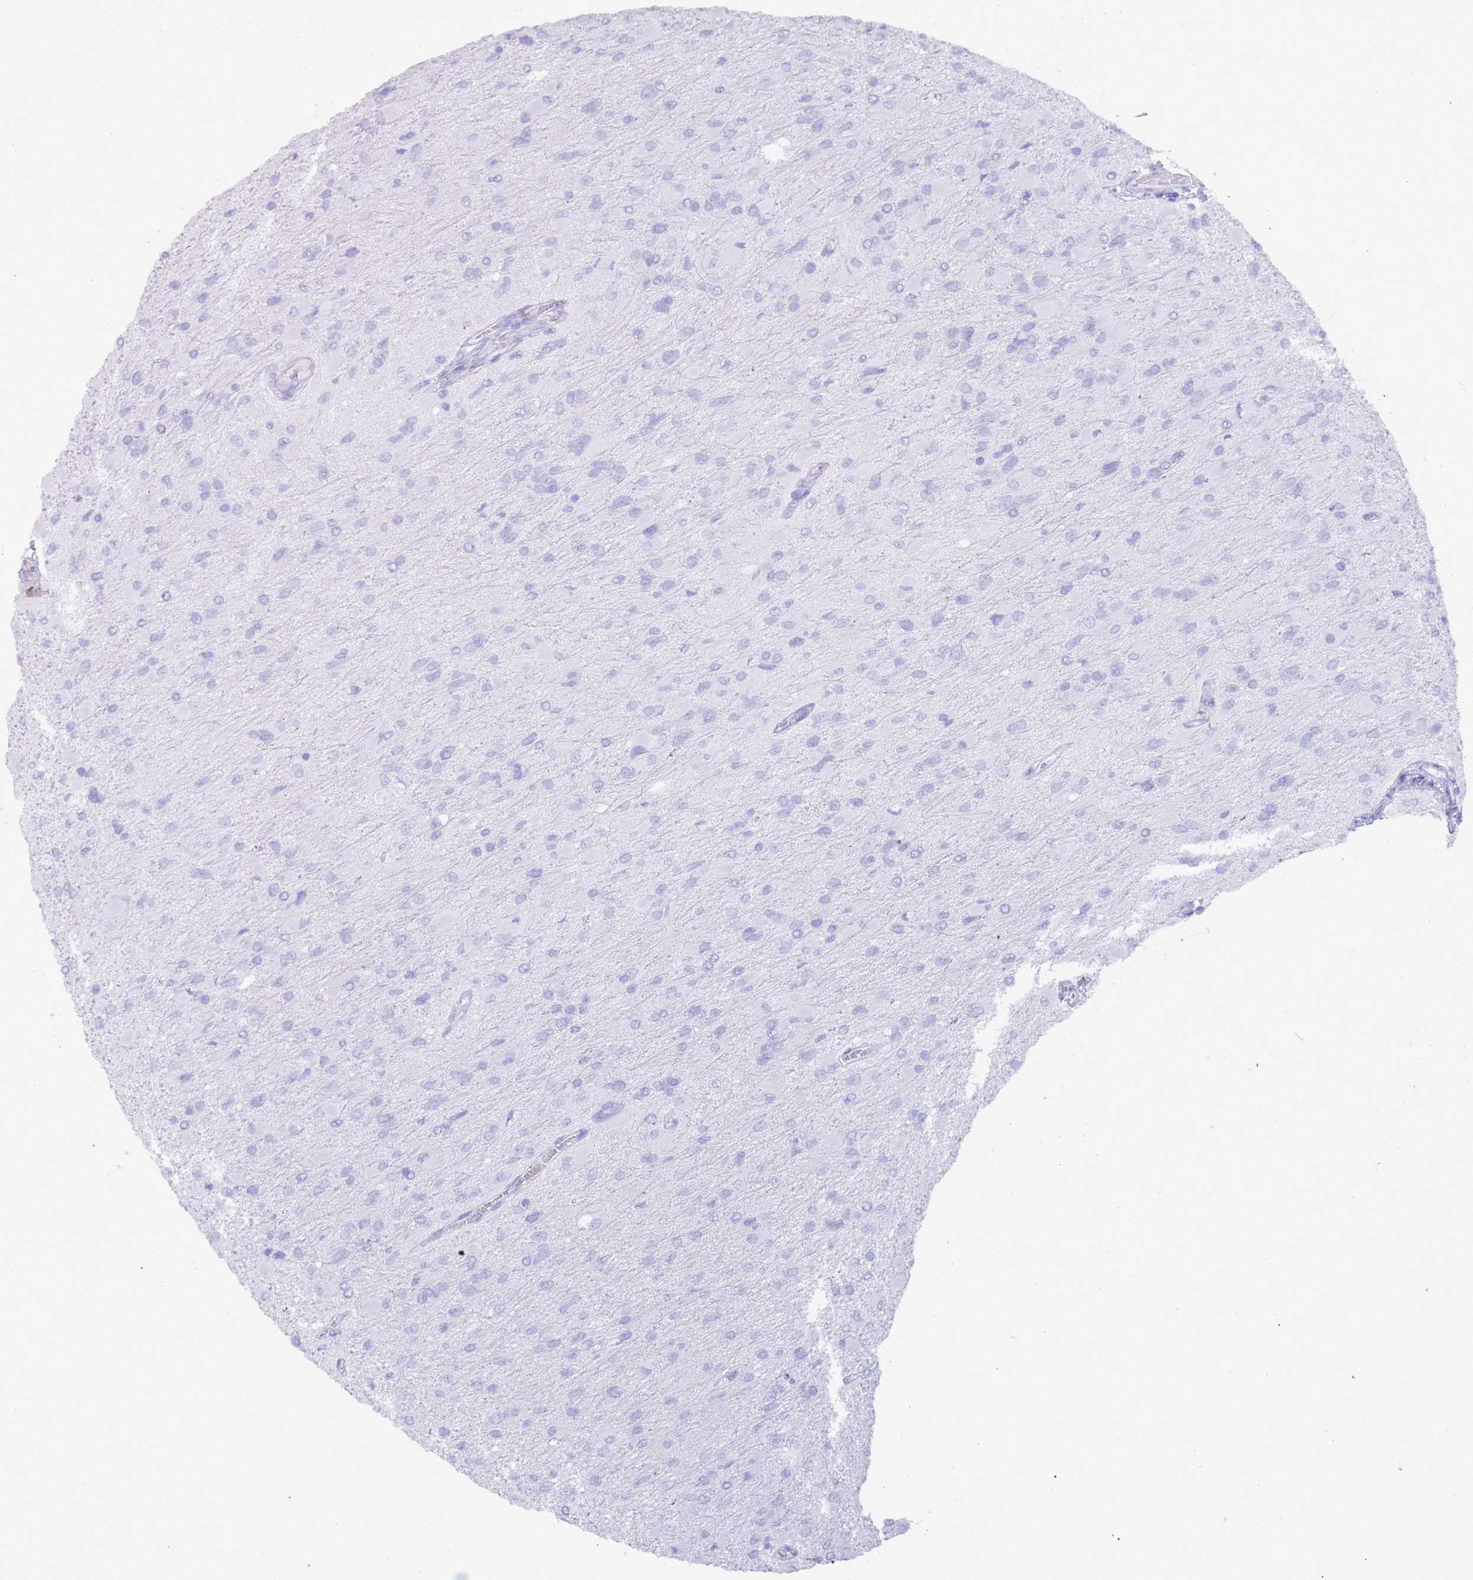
{"staining": {"intensity": "negative", "quantity": "none", "location": "none"}, "tissue": "glioma", "cell_type": "Tumor cells", "image_type": "cancer", "snomed": [{"axis": "morphology", "description": "Glioma, malignant, High grade"}, {"axis": "topography", "description": "Cerebral cortex"}], "caption": "This histopathology image is of malignant glioma (high-grade) stained with immunohistochemistry (IHC) to label a protein in brown with the nuclei are counter-stained blue. There is no positivity in tumor cells.", "gene": "MYADML2", "patient": {"sex": "female", "age": 36}}